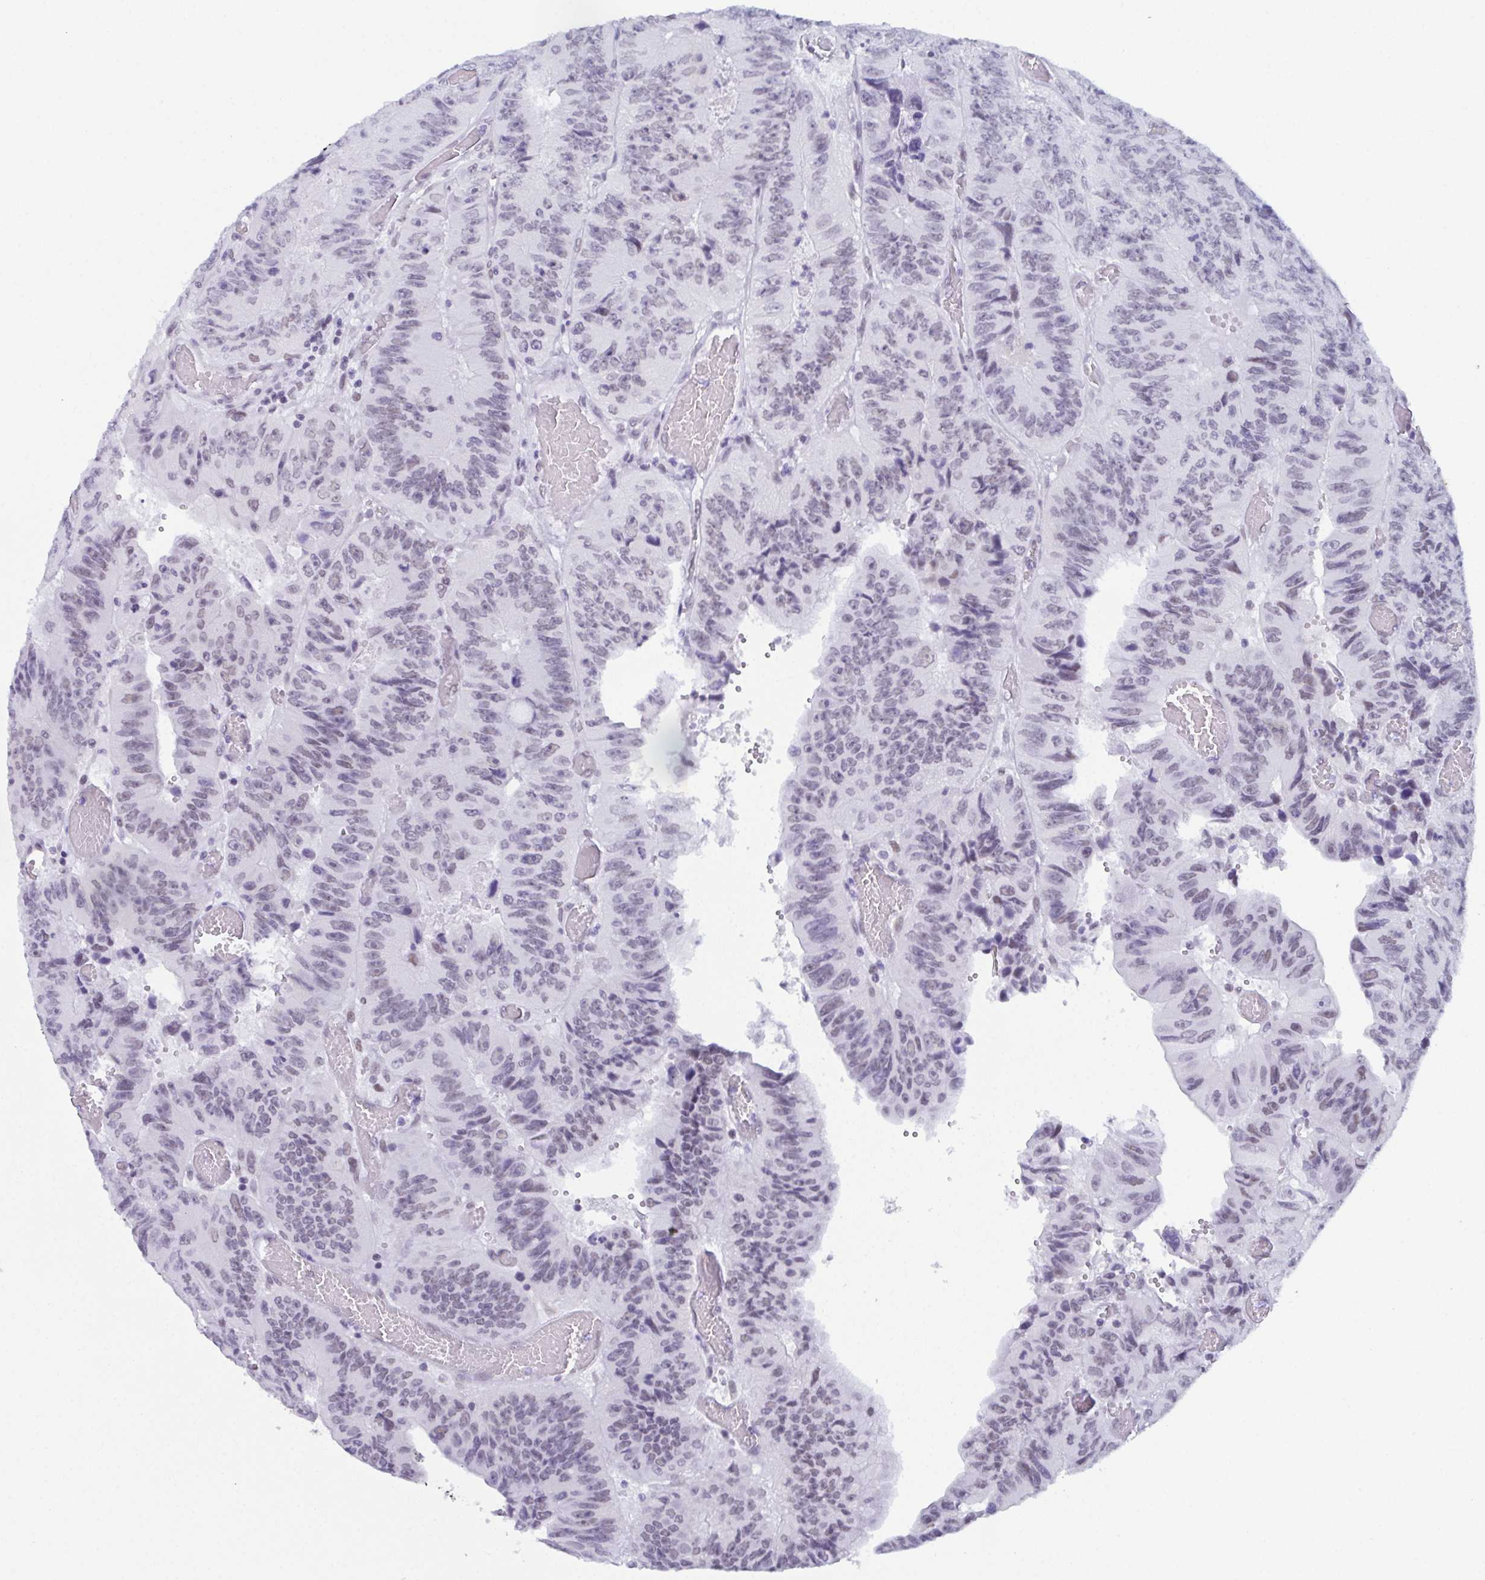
{"staining": {"intensity": "negative", "quantity": "none", "location": "none"}, "tissue": "colorectal cancer", "cell_type": "Tumor cells", "image_type": "cancer", "snomed": [{"axis": "morphology", "description": "Adenocarcinoma, NOS"}, {"axis": "topography", "description": "Colon"}], "caption": "This is a histopathology image of immunohistochemistry staining of adenocarcinoma (colorectal), which shows no positivity in tumor cells. The staining is performed using DAB brown chromogen with nuclei counter-stained in using hematoxylin.", "gene": "RBM7", "patient": {"sex": "female", "age": 84}}